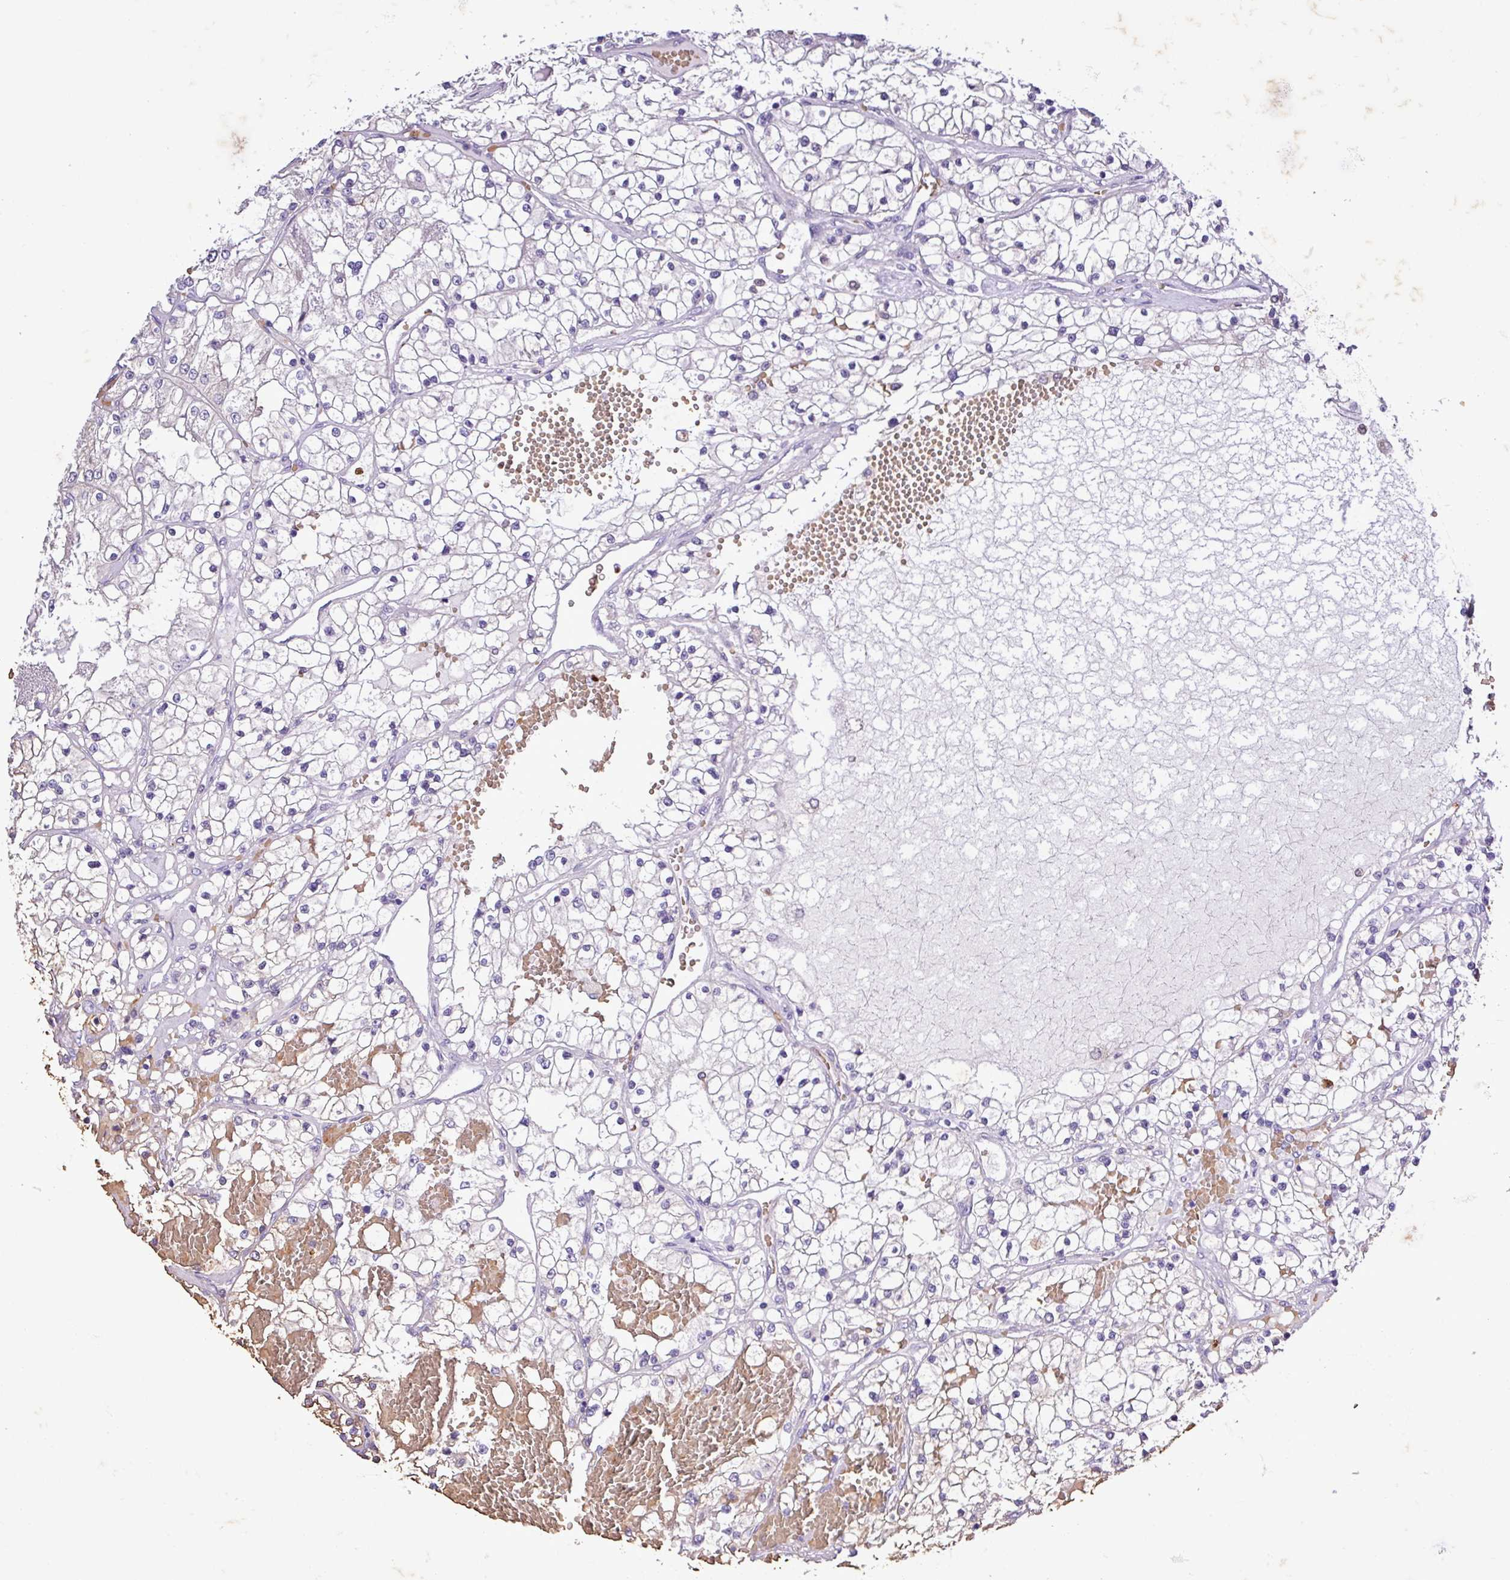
{"staining": {"intensity": "negative", "quantity": "none", "location": "none"}, "tissue": "renal cancer", "cell_type": "Tumor cells", "image_type": "cancer", "snomed": [{"axis": "morphology", "description": "Normal tissue, NOS"}, {"axis": "morphology", "description": "Adenocarcinoma, NOS"}, {"axis": "topography", "description": "Kidney"}], "caption": "There is no significant staining in tumor cells of renal cancer.", "gene": "MGAT4B", "patient": {"sex": "male", "age": 68}}